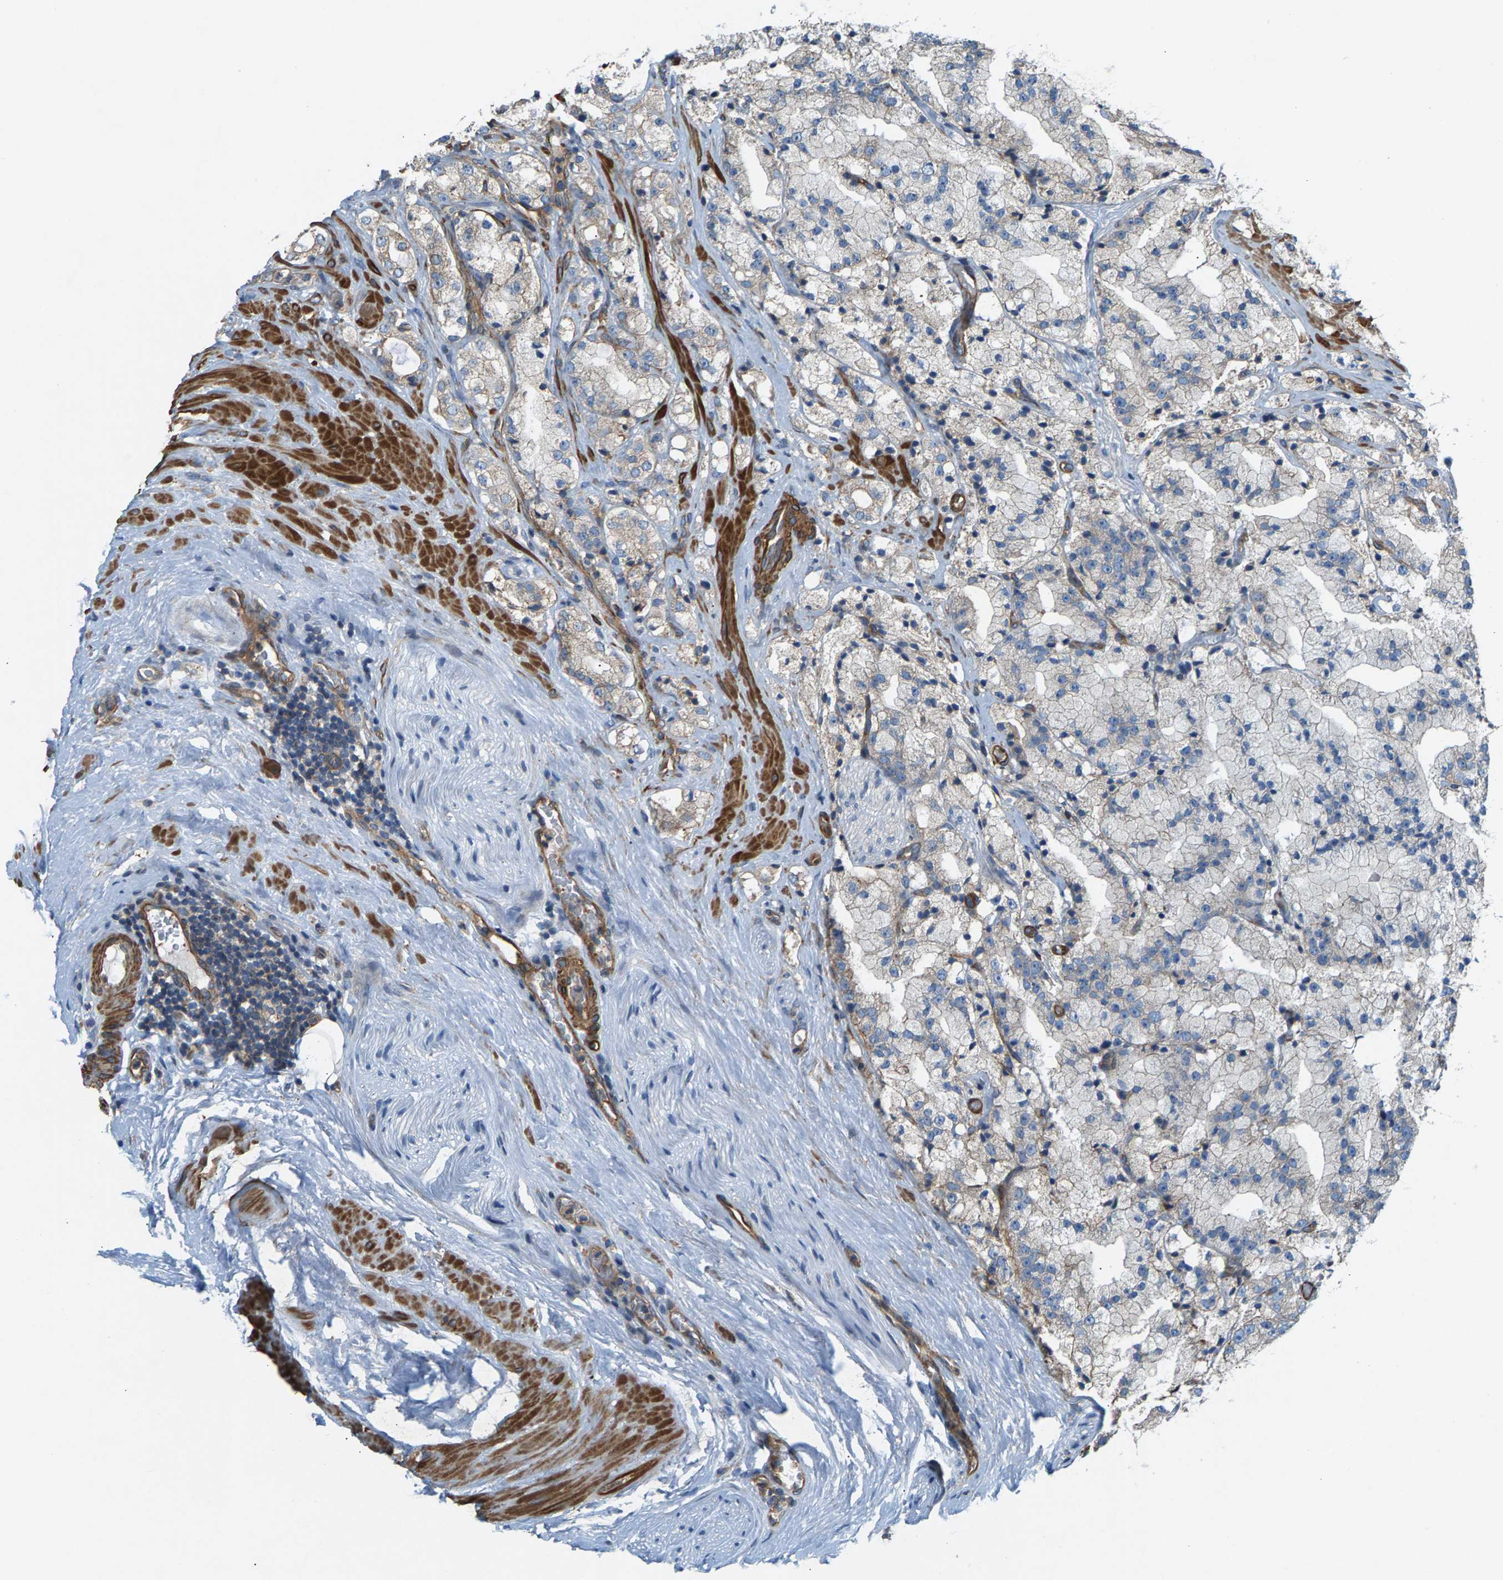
{"staining": {"intensity": "negative", "quantity": "none", "location": "none"}, "tissue": "prostate cancer", "cell_type": "Tumor cells", "image_type": "cancer", "snomed": [{"axis": "morphology", "description": "Adenocarcinoma, High grade"}, {"axis": "topography", "description": "Prostate"}], "caption": "The immunohistochemistry photomicrograph has no significant expression in tumor cells of prostate cancer tissue.", "gene": "PDCL", "patient": {"sex": "male", "age": 64}}